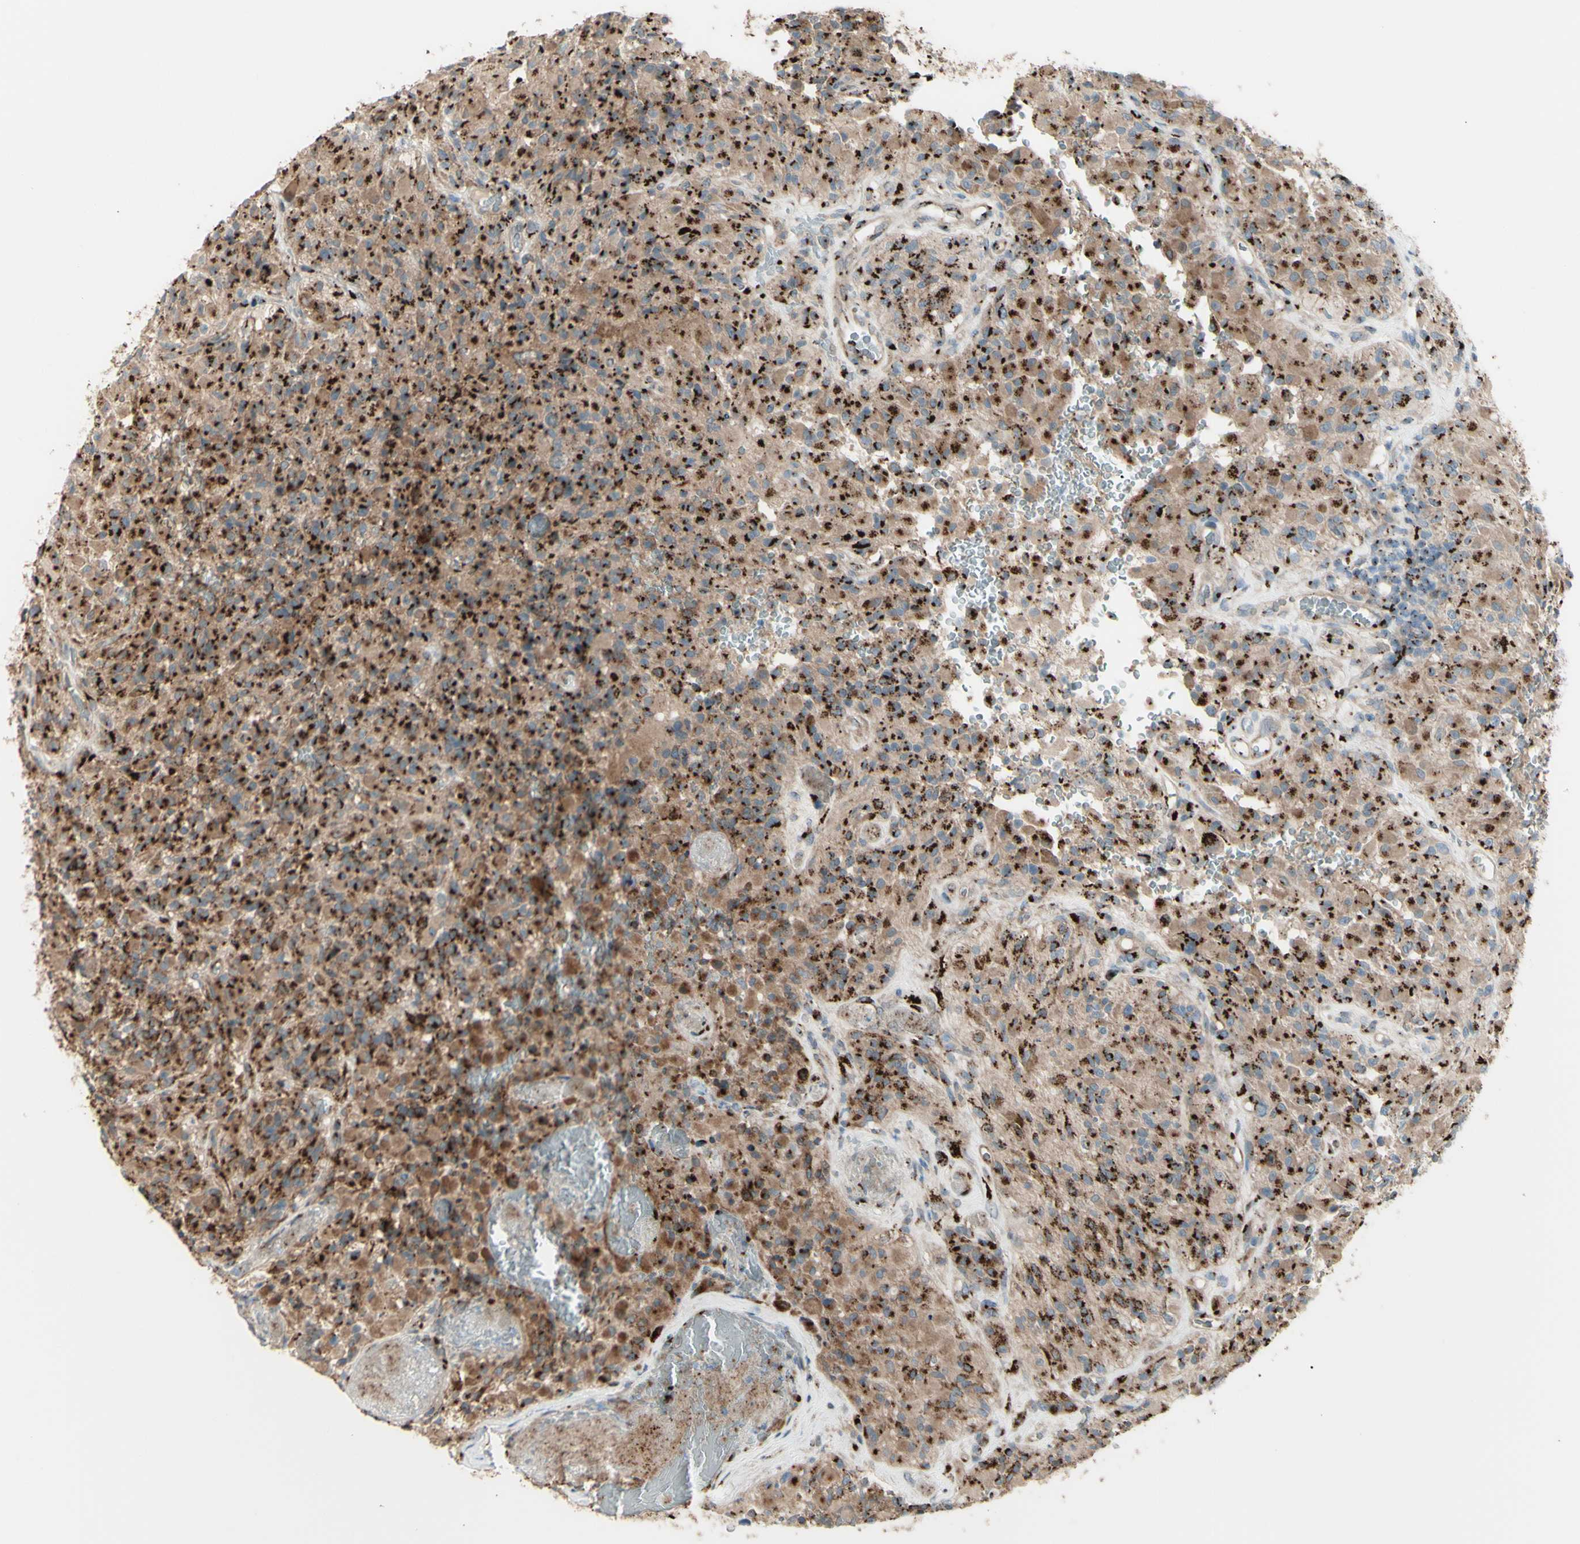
{"staining": {"intensity": "moderate", "quantity": ">75%", "location": "cytoplasmic/membranous"}, "tissue": "glioma", "cell_type": "Tumor cells", "image_type": "cancer", "snomed": [{"axis": "morphology", "description": "Glioma, malignant, High grade"}, {"axis": "topography", "description": "Brain"}], "caption": "The image exhibits immunohistochemical staining of glioma. There is moderate cytoplasmic/membranous staining is appreciated in approximately >75% of tumor cells.", "gene": "BPNT2", "patient": {"sex": "male", "age": 71}}